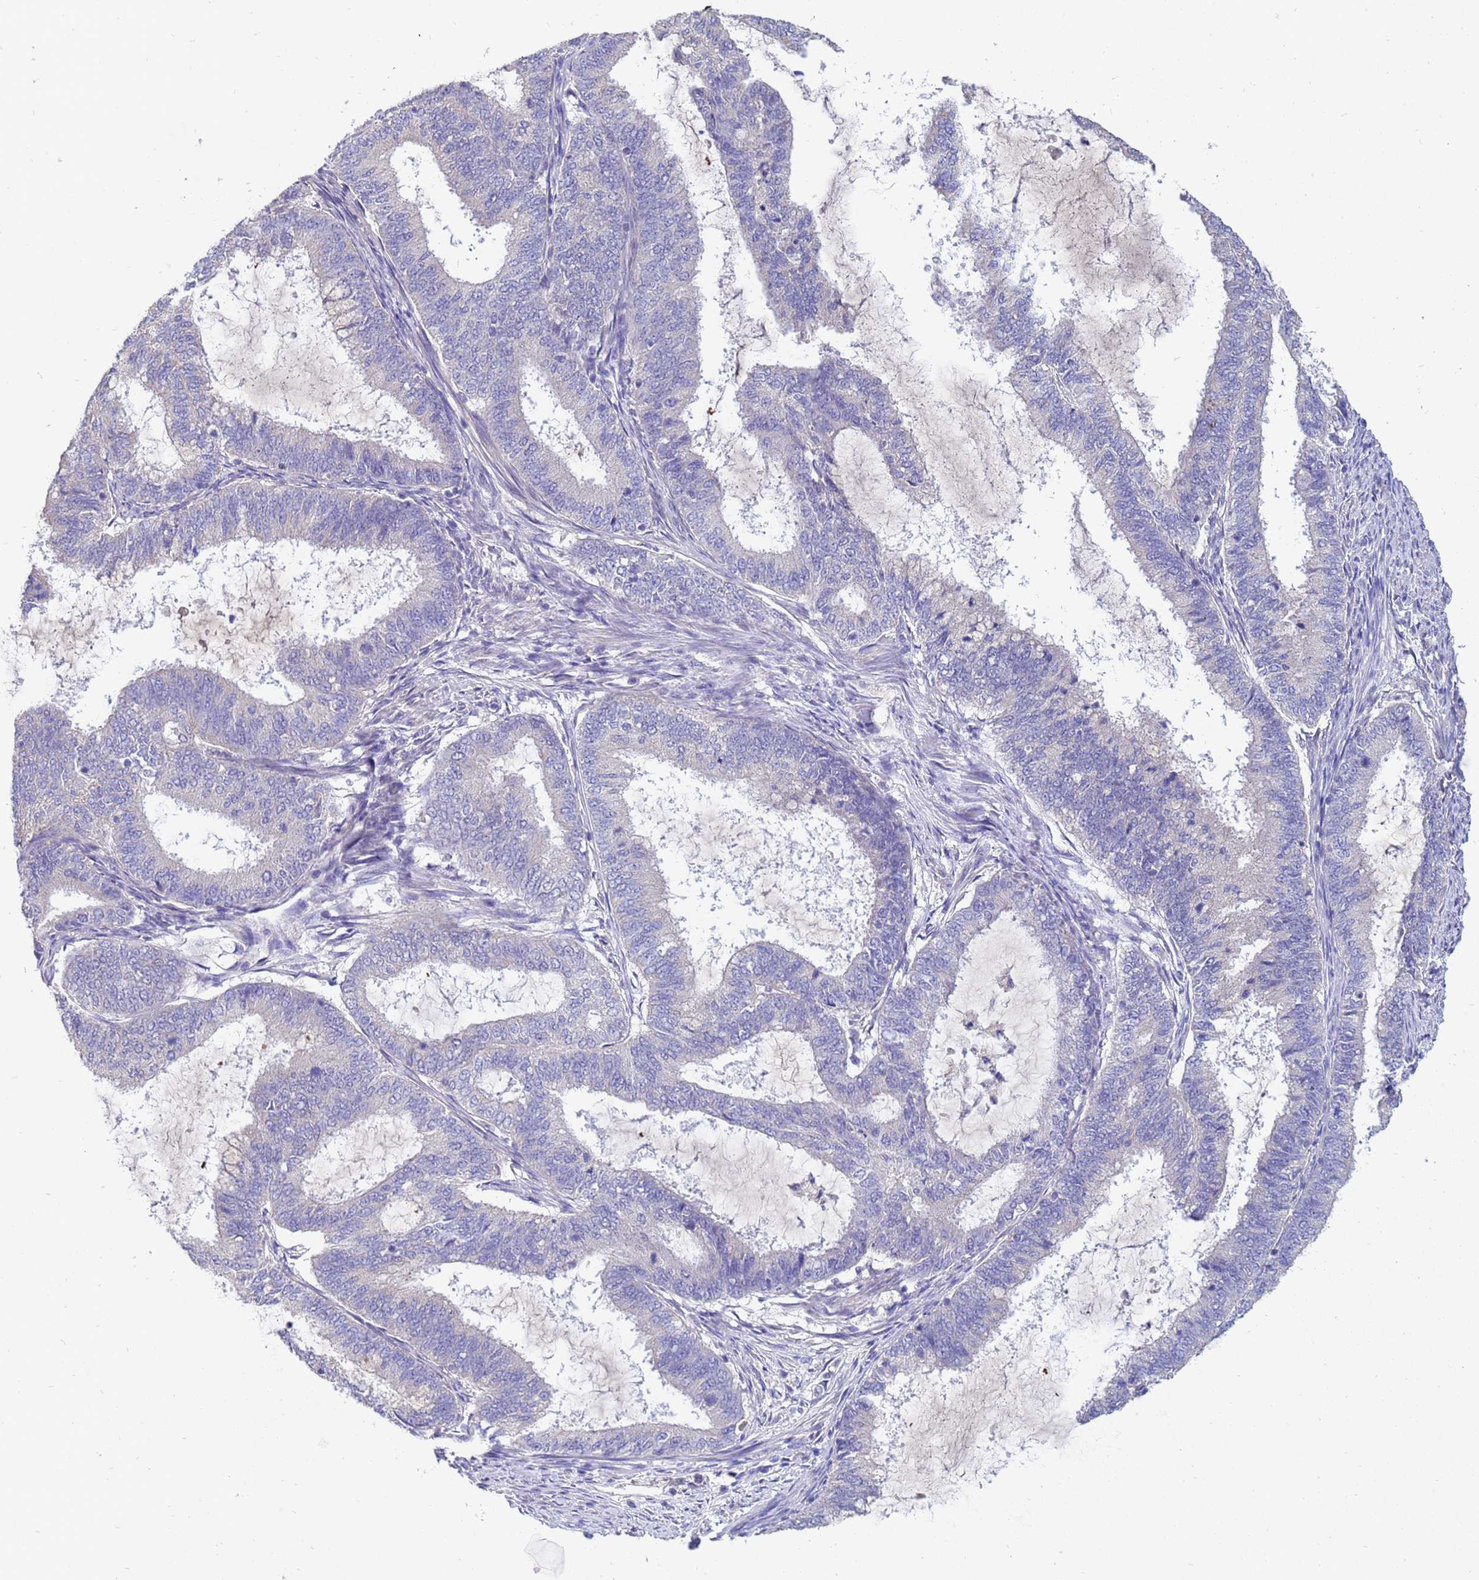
{"staining": {"intensity": "negative", "quantity": "none", "location": "none"}, "tissue": "endometrial cancer", "cell_type": "Tumor cells", "image_type": "cancer", "snomed": [{"axis": "morphology", "description": "Adenocarcinoma, NOS"}, {"axis": "topography", "description": "Endometrium"}], "caption": "Immunohistochemical staining of endometrial cancer (adenocarcinoma) shows no significant expression in tumor cells. (DAB IHC, high magnification).", "gene": "IHO1", "patient": {"sex": "female", "age": 51}}